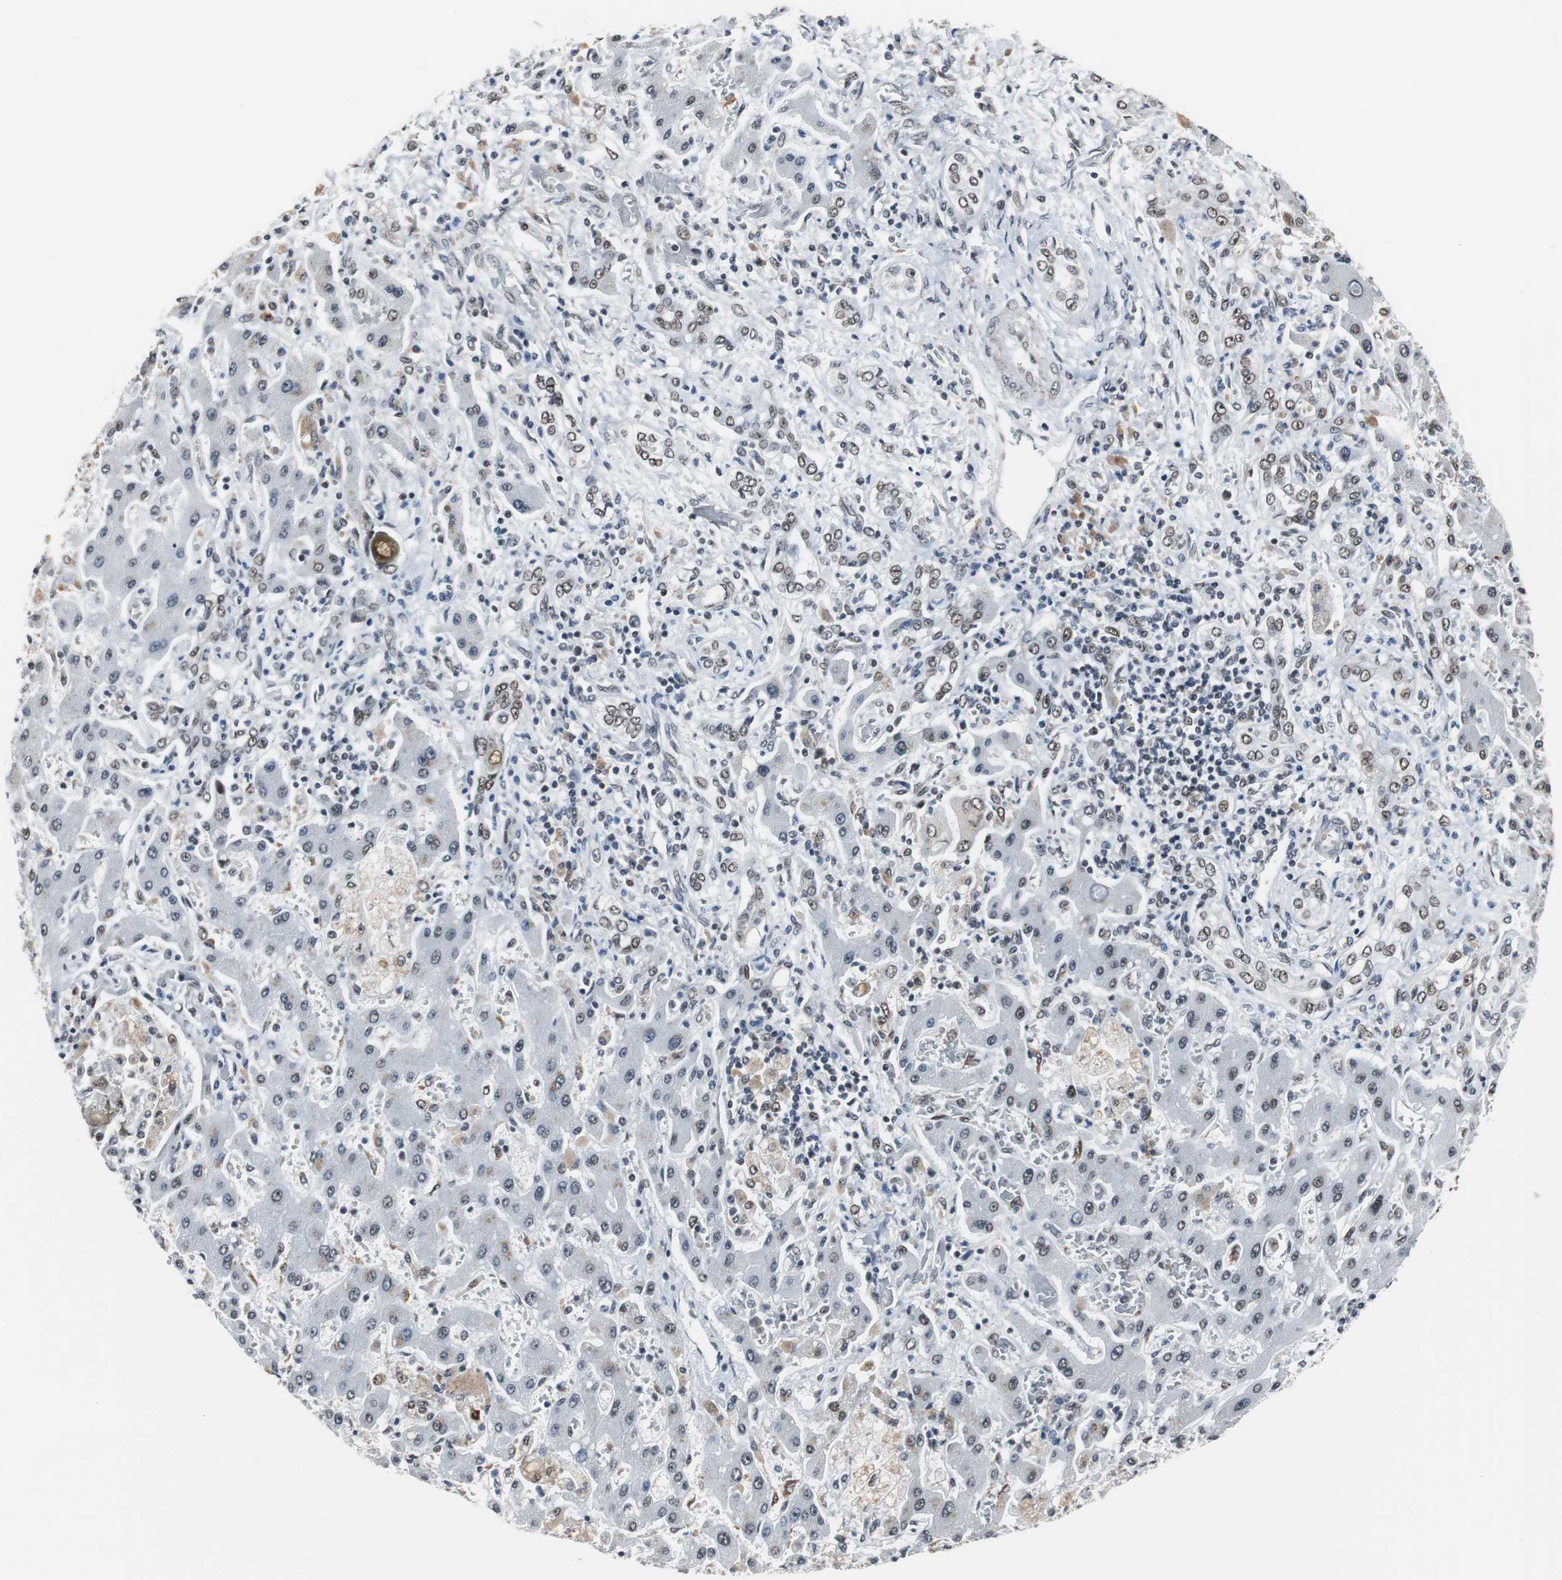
{"staining": {"intensity": "moderate", "quantity": ">75%", "location": "nuclear"}, "tissue": "liver cancer", "cell_type": "Tumor cells", "image_type": "cancer", "snomed": [{"axis": "morphology", "description": "Cholangiocarcinoma"}, {"axis": "topography", "description": "Liver"}], "caption": "Liver cancer stained with a brown dye reveals moderate nuclear positive expression in approximately >75% of tumor cells.", "gene": "TAF7", "patient": {"sex": "male", "age": 50}}